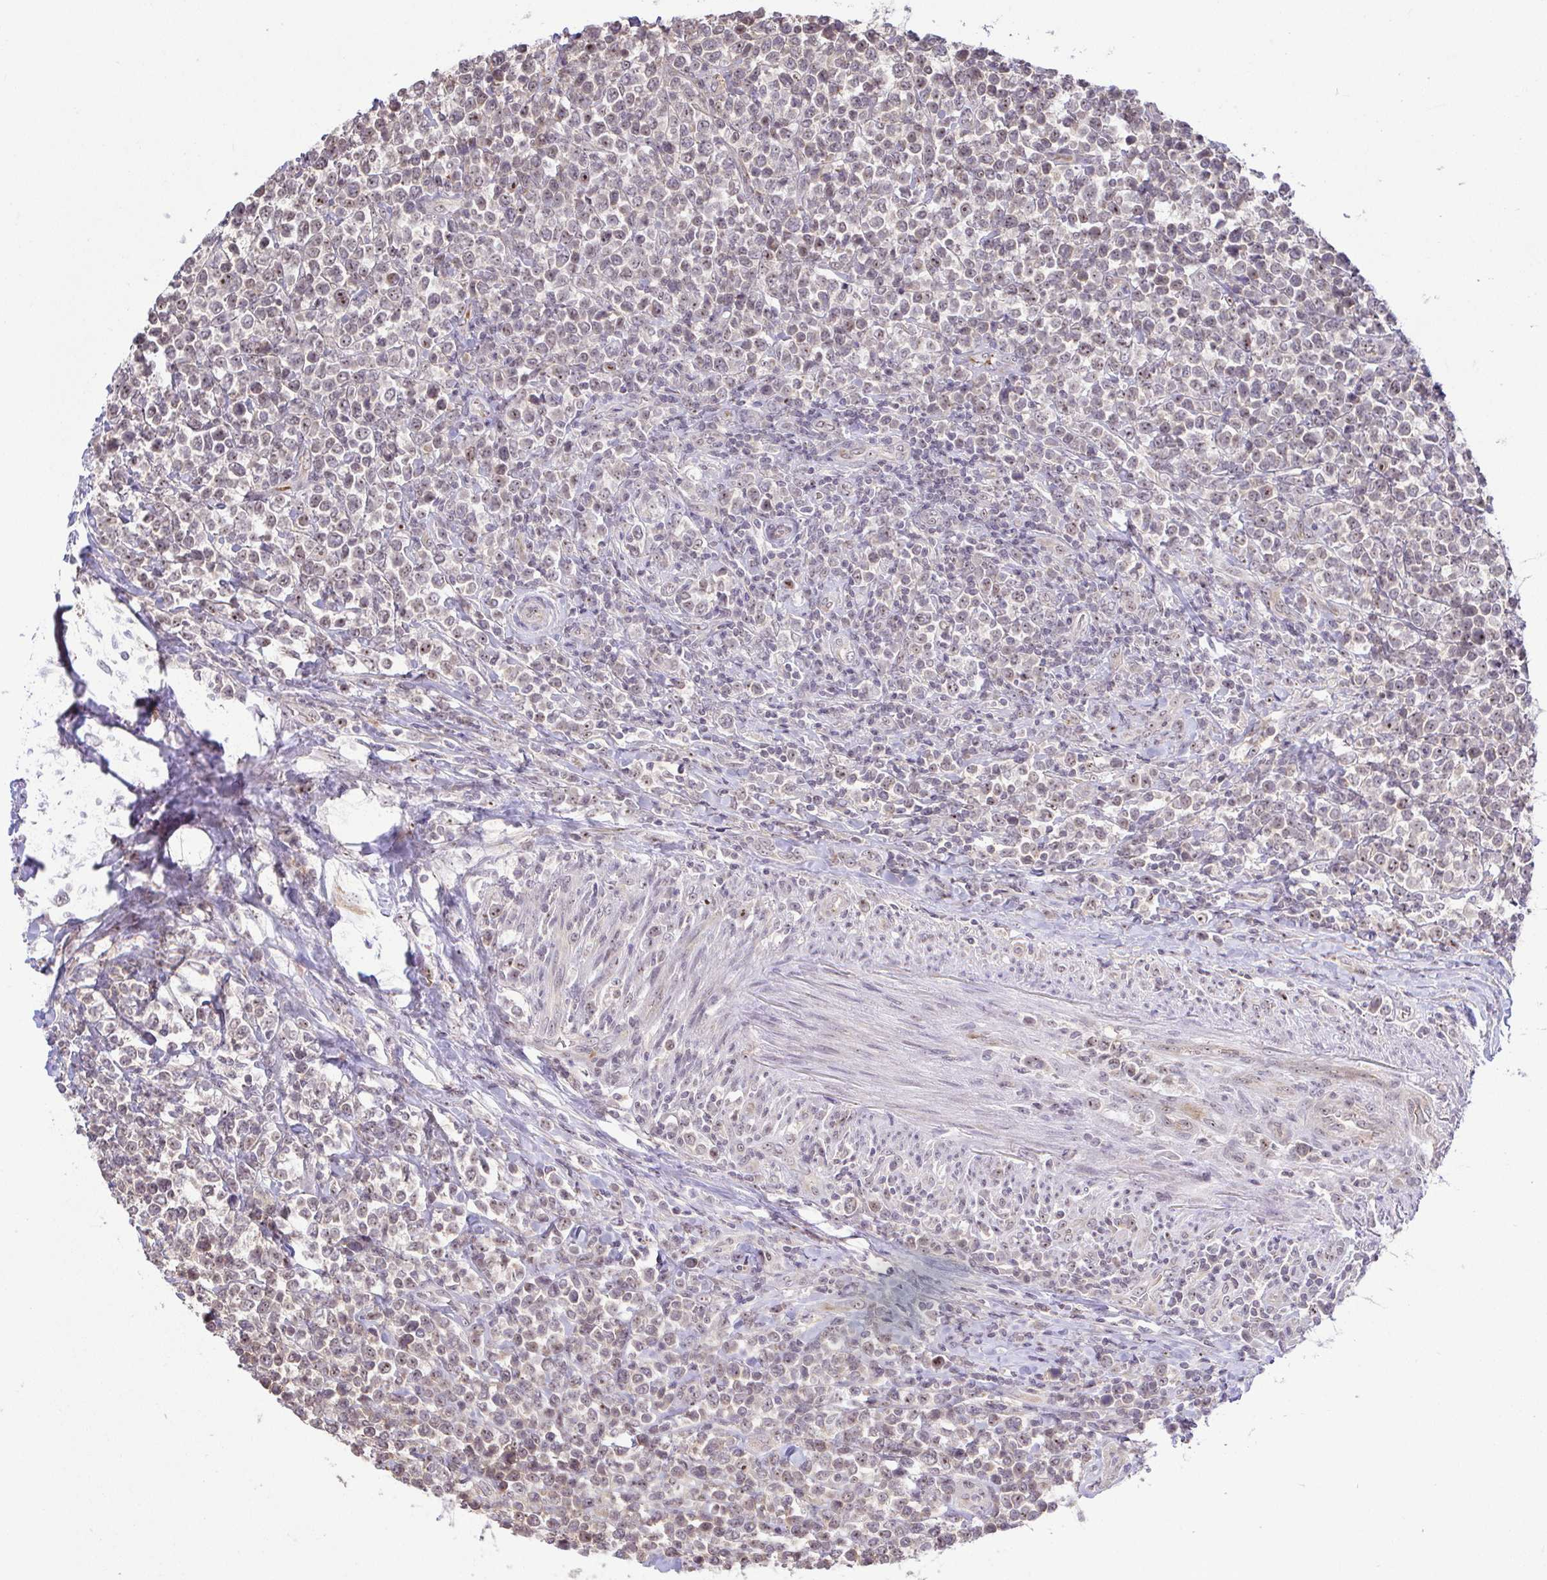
{"staining": {"intensity": "weak", "quantity": "<25%", "location": "nuclear"}, "tissue": "lymphoma", "cell_type": "Tumor cells", "image_type": "cancer", "snomed": [{"axis": "morphology", "description": "Malignant lymphoma, non-Hodgkin's type, High grade"}, {"axis": "topography", "description": "Soft tissue"}], "caption": "The immunohistochemistry micrograph has no significant positivity in tumor cells of lymphoma tissue.", "gene": "RSL24D1", "patient": {"sex": "female", "age": 56}}